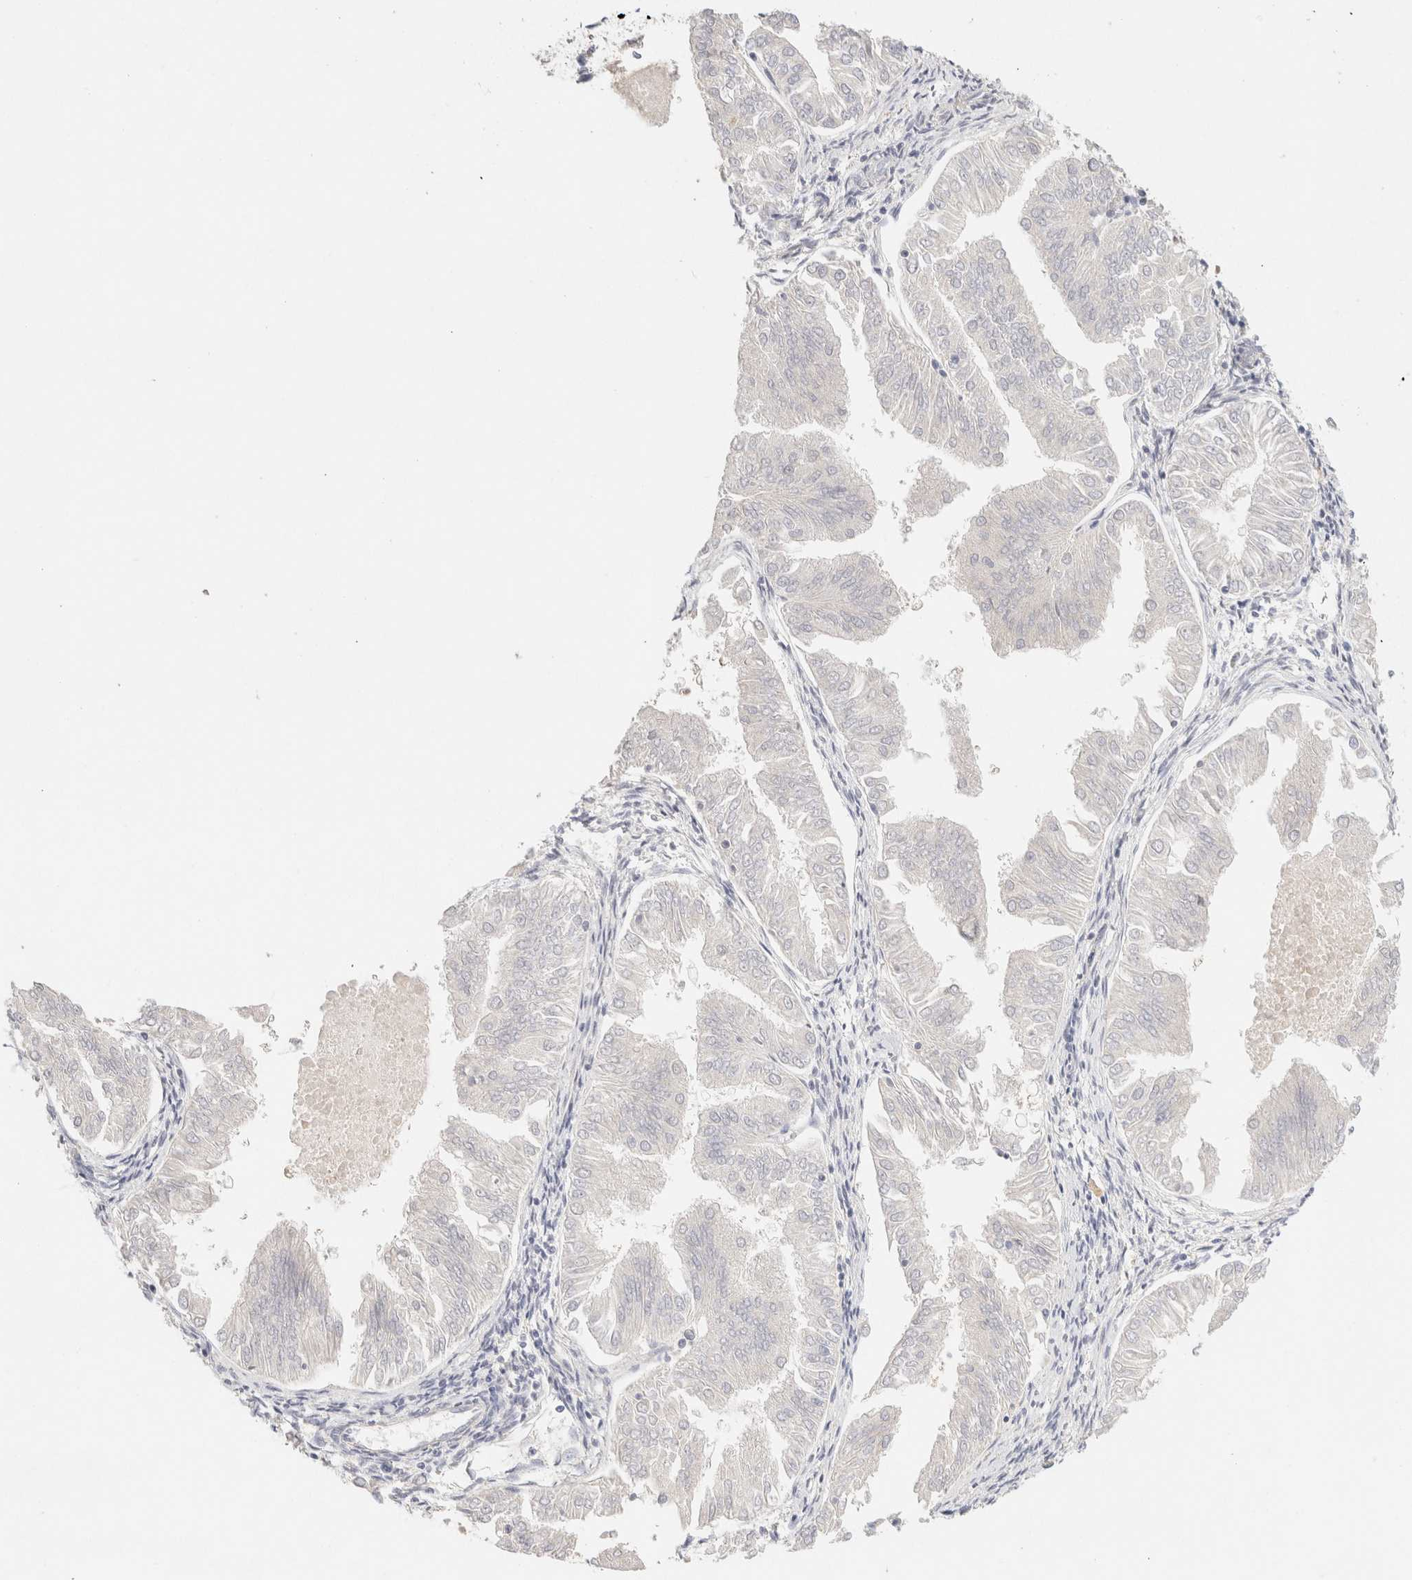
{"staining": {"intensity": "negative", "quantity": "none", "location": "none"}, "tissue": "endometrial cancer", "cell_type": "Tumor cells", "image_type": "cancer", "snomed": [{"axis": "morphology", "description": "Adenocarcinoma, NOS"}, {"axis": "topography", "description": "Endometrium"}], "caption": "IHC of endometrial adenocarcinoma exhibits no positivity in tumor cells.", "gene": "SCGB2A2", "patient": {"sex": "female", "age": 53}}